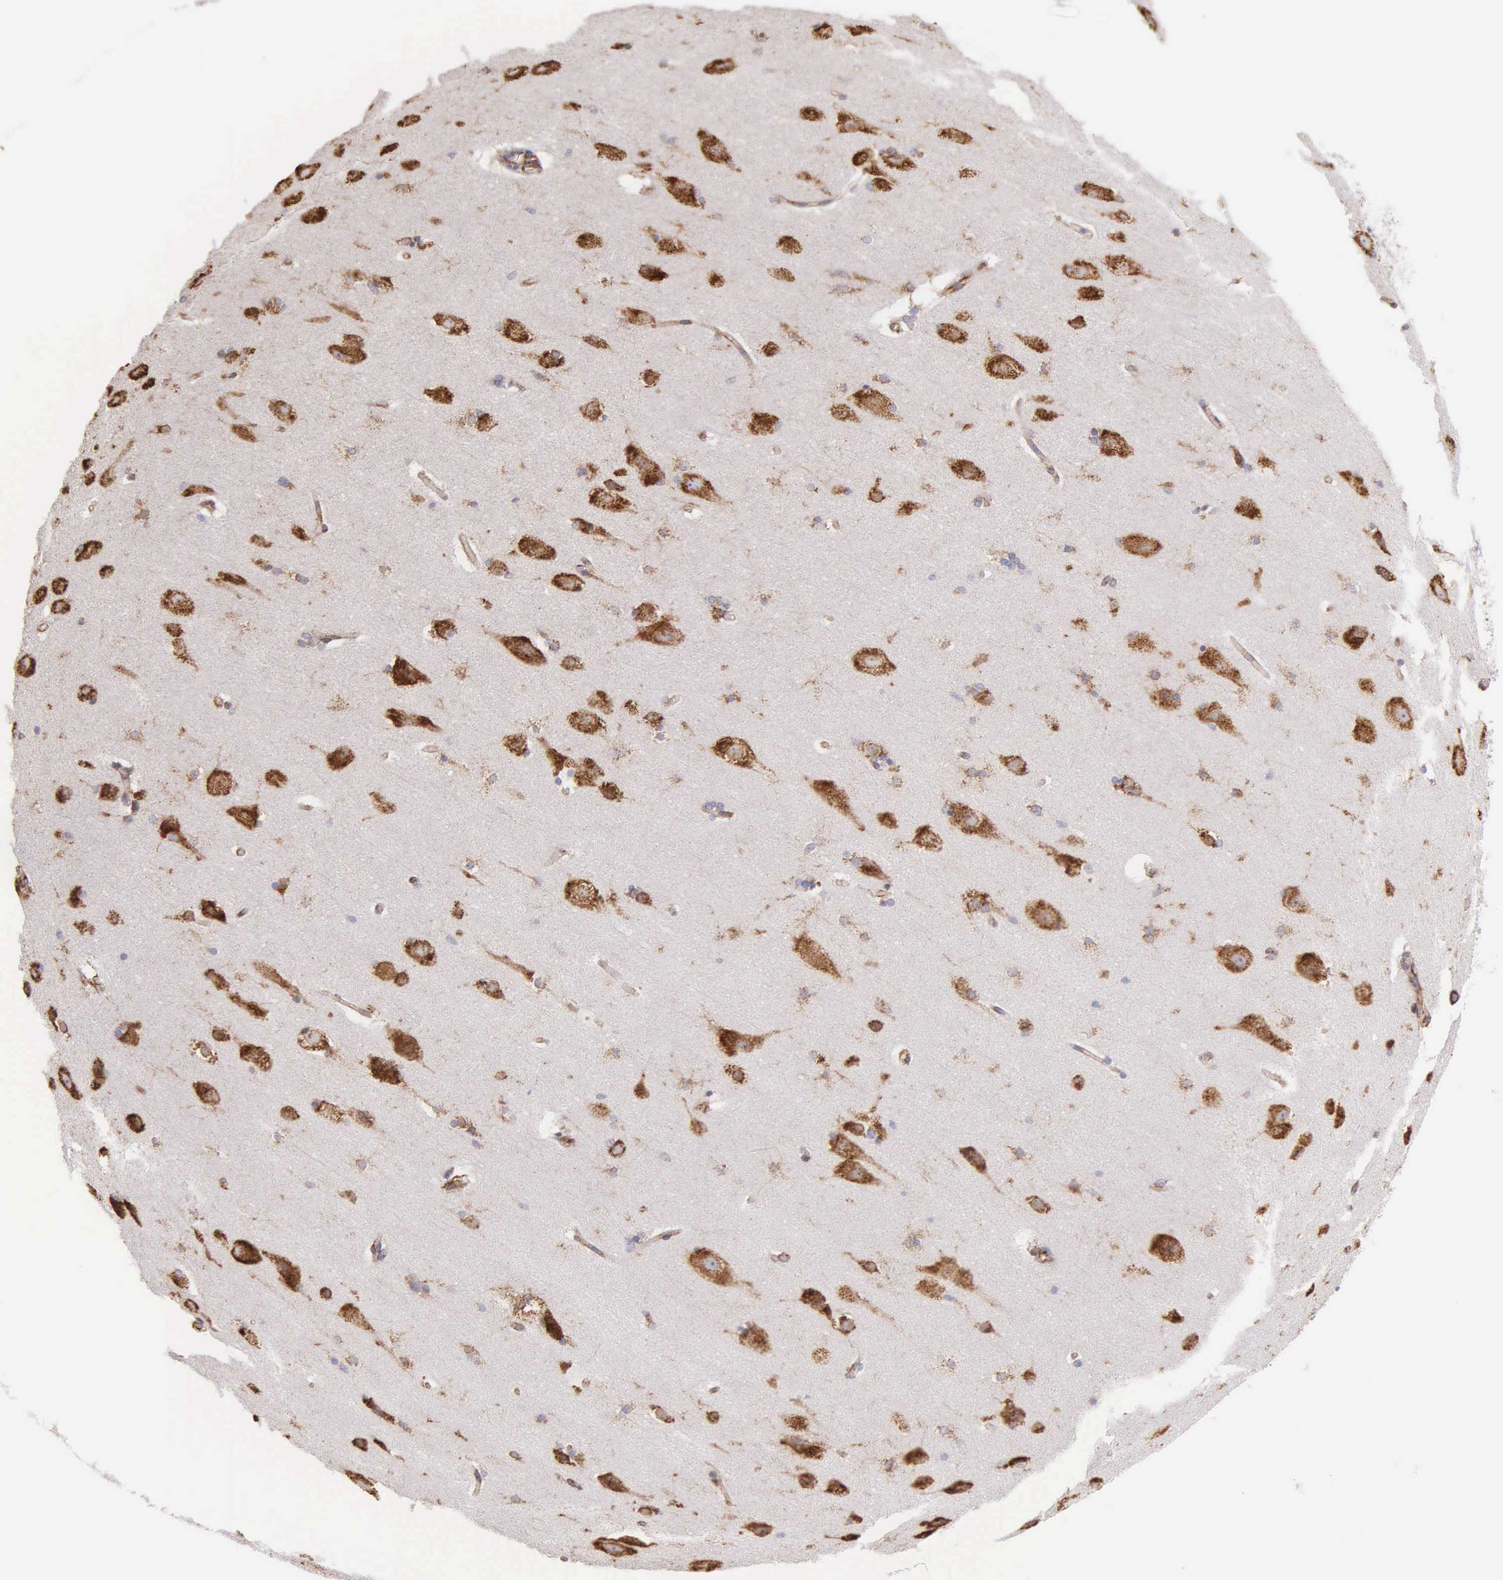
{"staining": {"intensity": "moderate", "quantity": ">75%", "location": "cytoplasmic/membranous"}, "tissue": "cerebral cortex", "cell_type": "Endothelial cells", "image_type": "normal", "snomed": [{"axis": "morphology", "description": "Normal tissue, NOS"}, {"axis": "topography", "description": "Cerebral cortex"}, {"axis": "topography", "description": "Hippocampus"}], "caption": "Immunohistochemistry histopathology image of unremarkable human cerebral cortex stained for a protein (brown), which exhibits medium levels of moderate cytoplasmic/membranous positivity in approximately >75% of endothelial cells.", "gene": "CKAP4", "patient": {"sex": "female", "age": 19}}